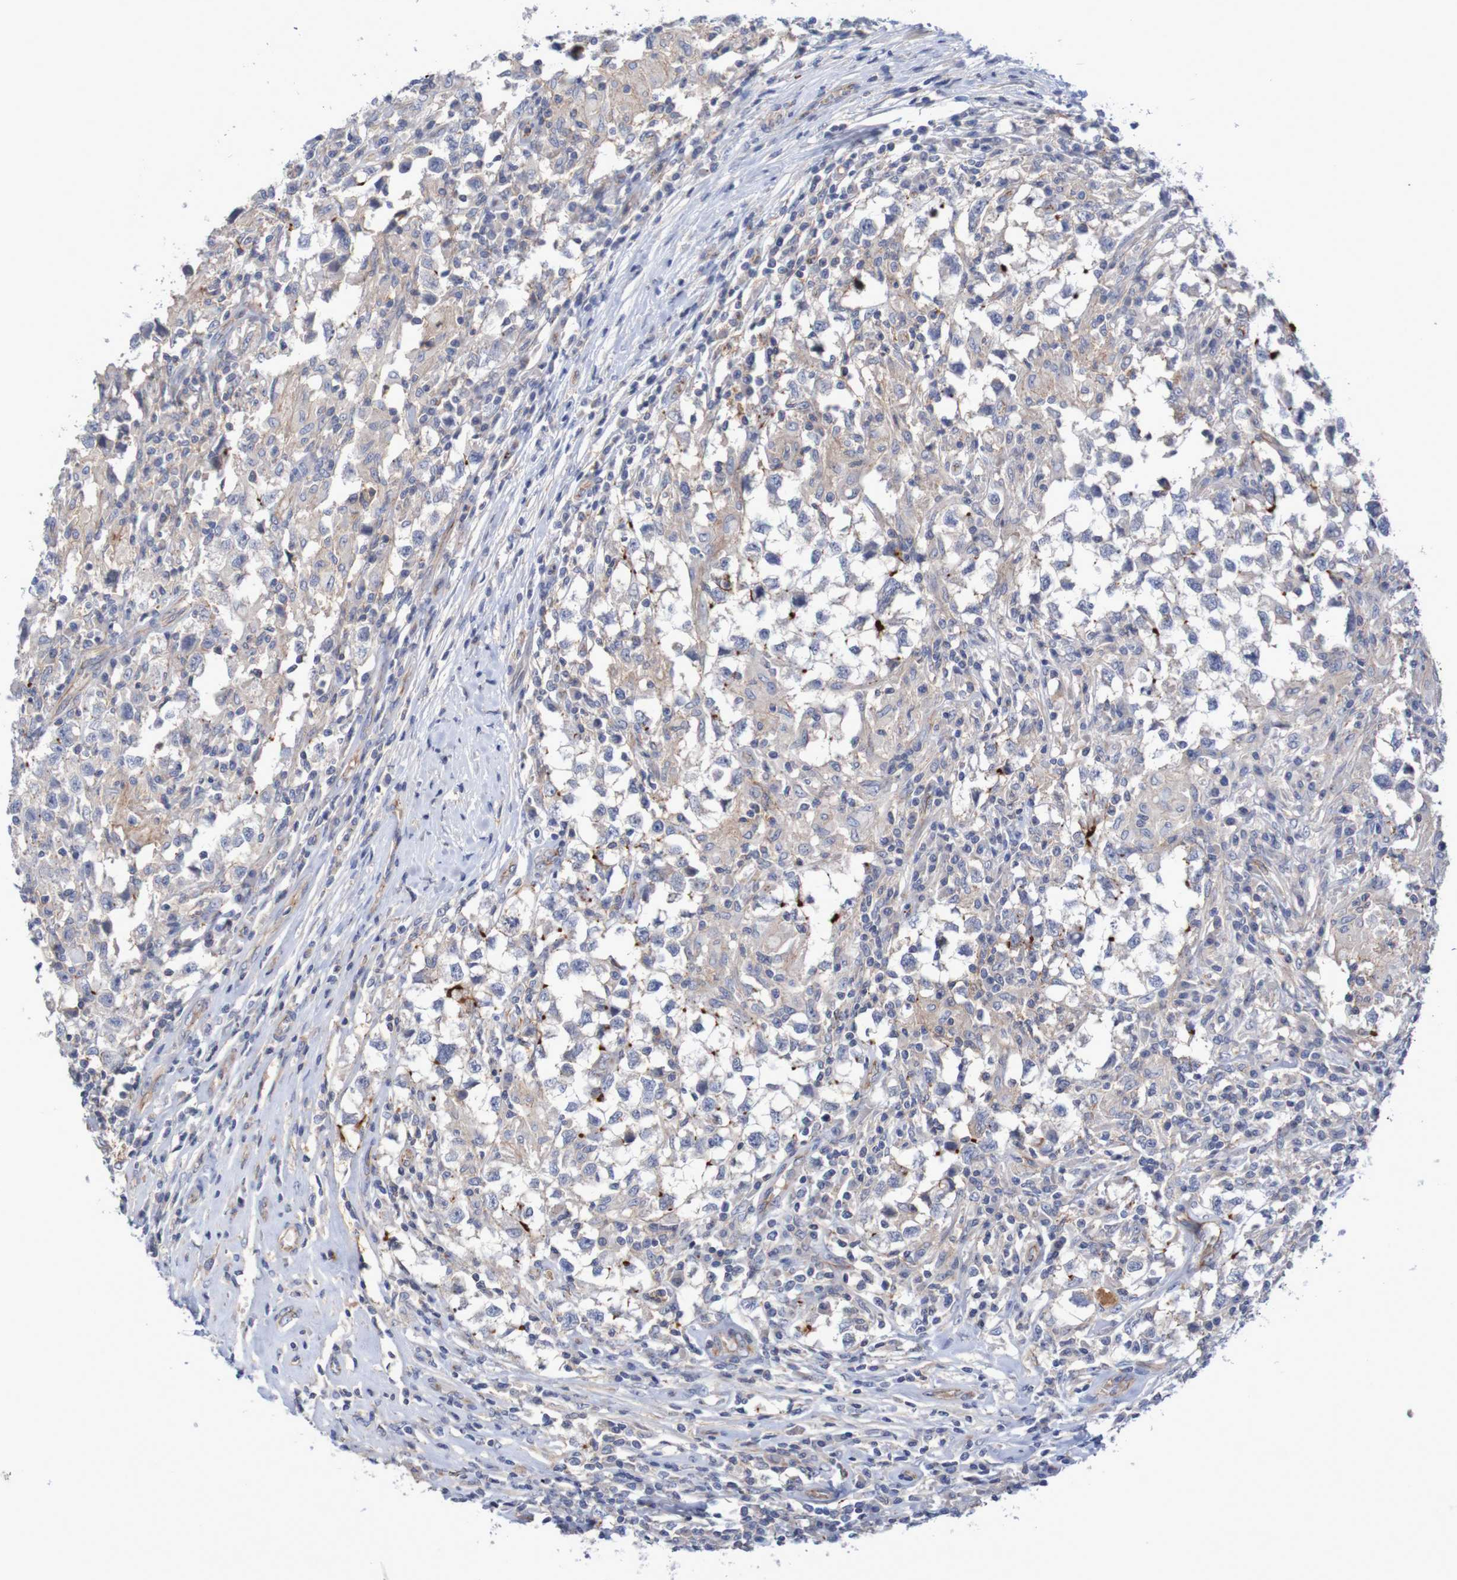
{"staining": {"intensity": "negative", "quantity": "none", "location": "none"}, "tissue": "testis cancer", "cell_type": "Tumor cells", "image_type": "cancer", "snomed": [{"axis": "morphology", "description": "Carcinoma, Embryonal, NOS"}, {"axis": "topography", "description": "Testis"}], "caption": "Testis cancer (embryonal carcinoma) was stained to show a protein in brown. There is no significant staining in tumor cells. Brightfield microscopy of immunohistochemistry stained with DAB (3,3'-diaminobenzidine) (brown) and hematoxylin (blue), captured at high magnification.", "gene": "NECTIN2", "patient": {"sex": "male", "age": 21}}